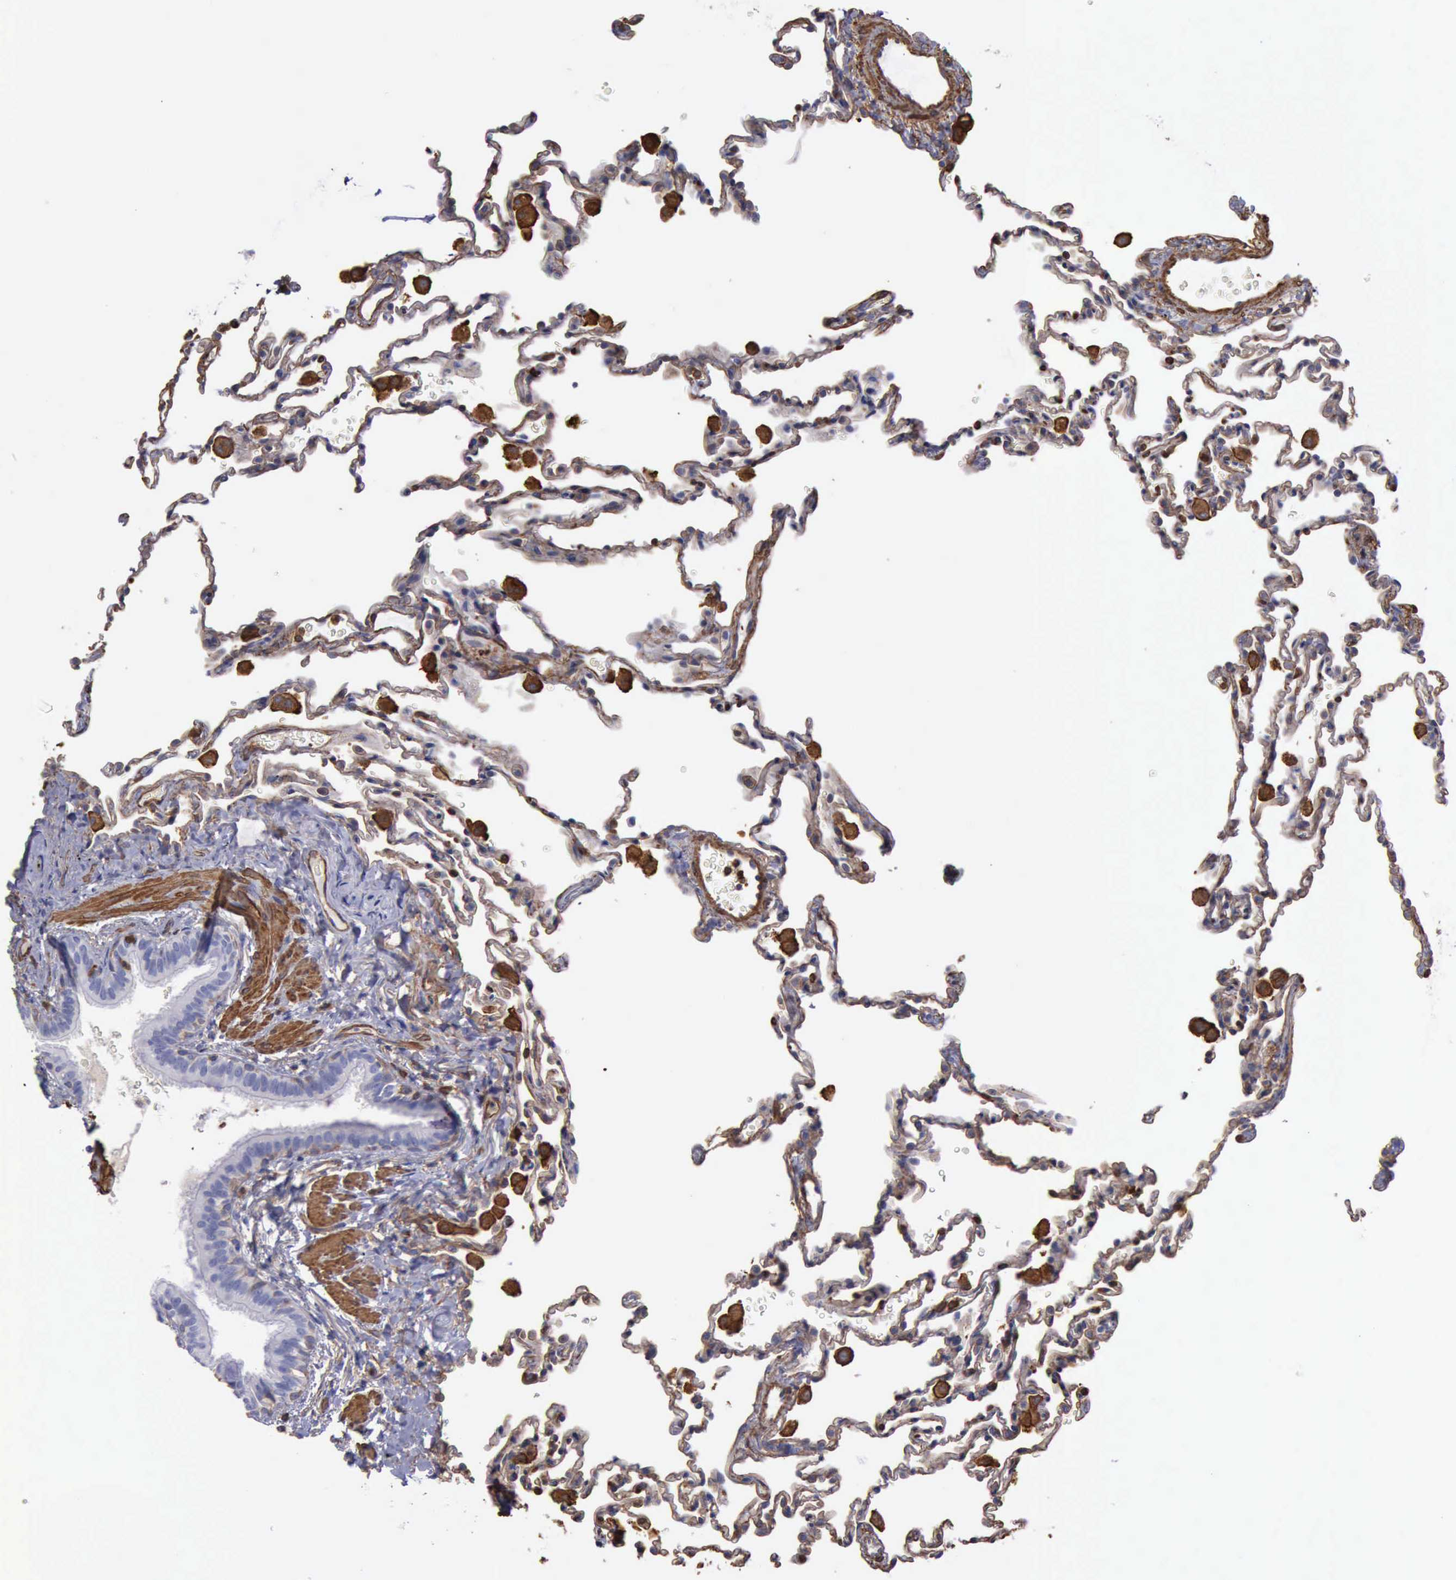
{"staining": {"intensity": "weak", "quantity": "25%-75%", "location": "cytoplasmic/membranous"}, "tissue": "lung", "cell_type": "Alveolar cells", "image_type": "normal", "snomed": [{"axis": "morphology", "description": "Normal tissue, NOS"}, {"axis": "topography", "description": "Lung"}], "caption": "Brown immunohistochemical staining in benign lung exhibits weak cytoplasmic/membranous expression in approximately 25%-75% of alveolar cells. (Stains: DAB in brown, nuclei in blue, Microscopy: brightfield microscopy at high magnification).", "gene": "FLNA", "patient": {"sex": "male", "age": 59}}